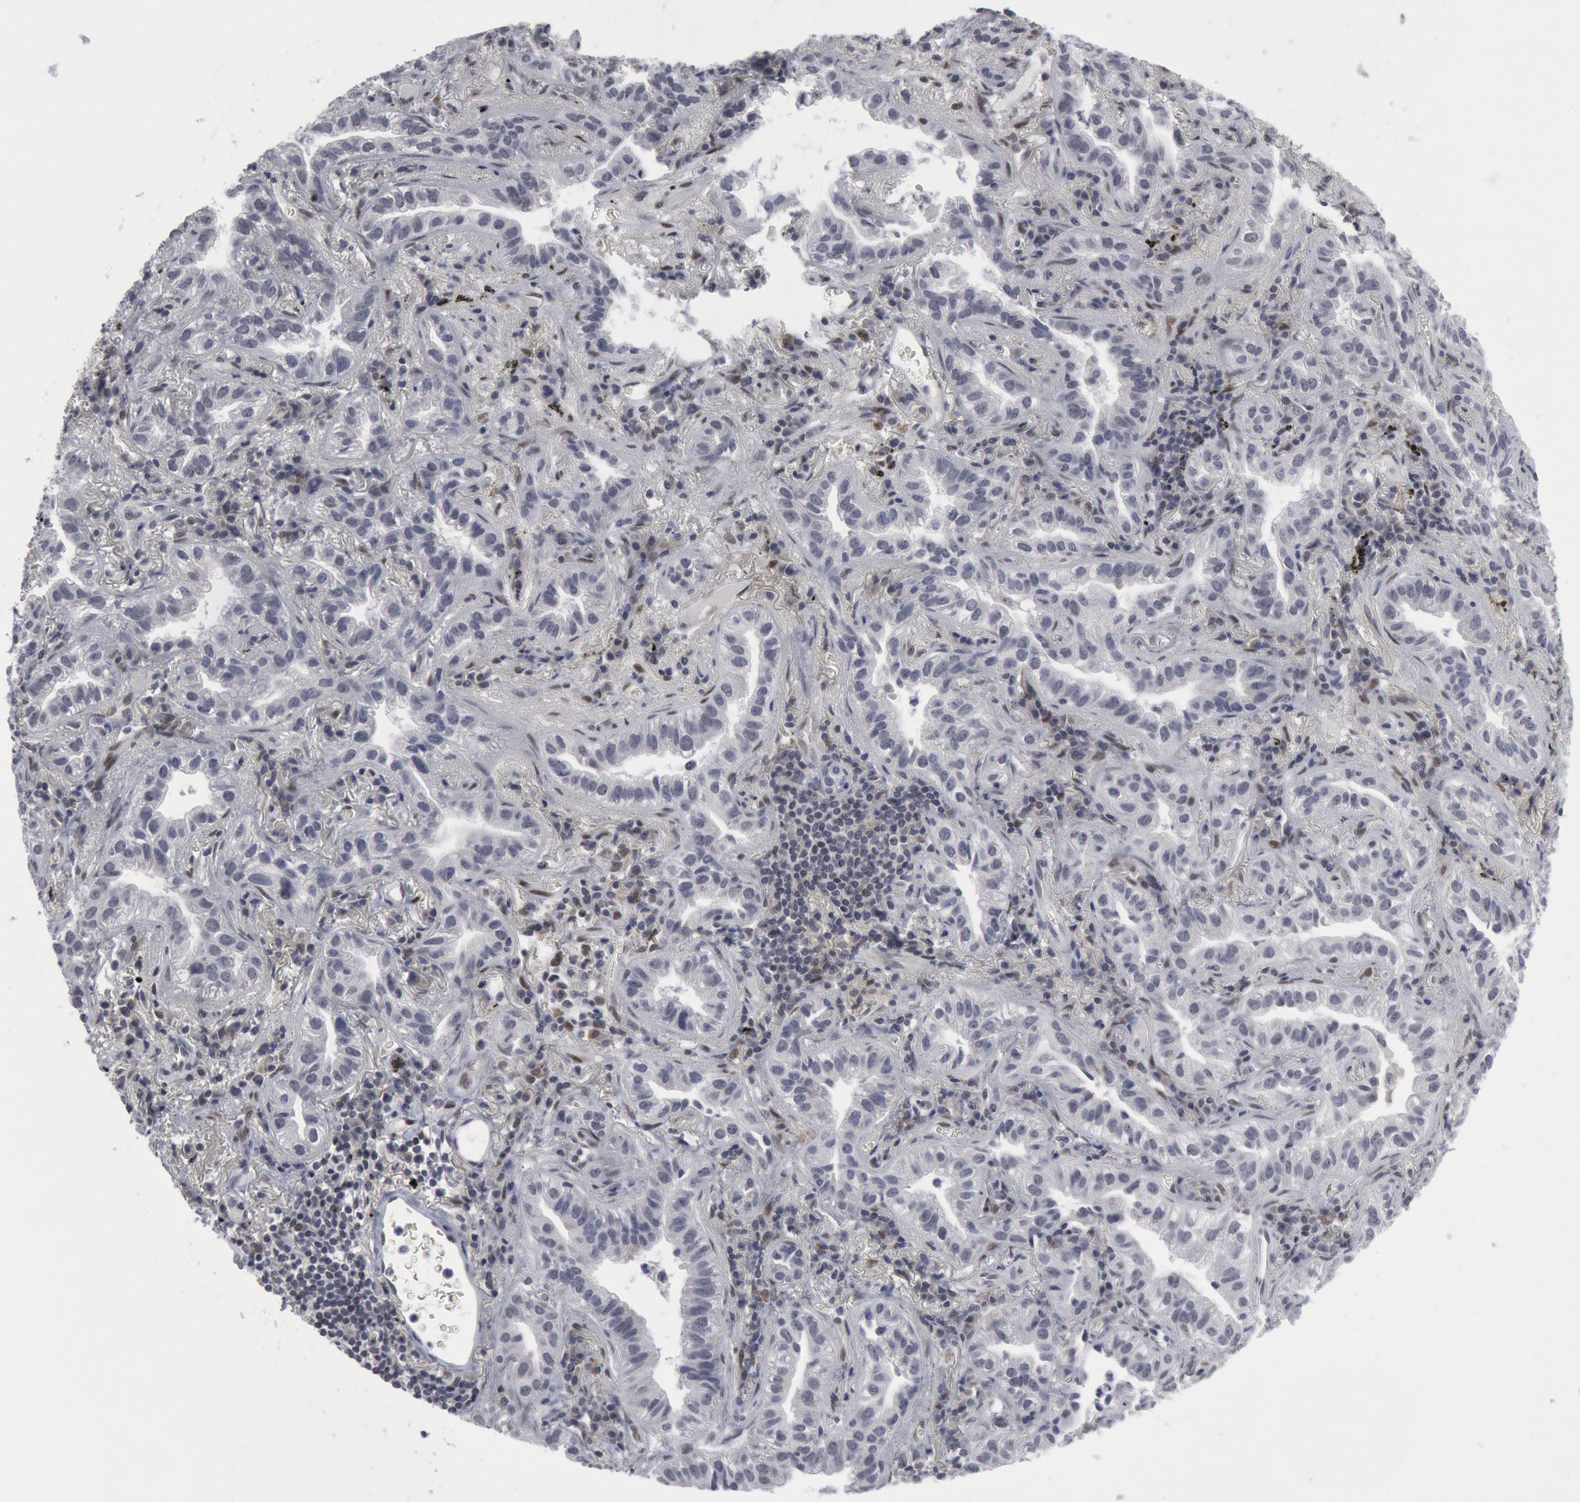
{"staining": {"intensity": "negative", "quantity": "none", "location": "none"}, "tissue": "lung cancer", "cell_type": "Tumor cells", "image_type": "cancer", "snomed": [{"axis": "morphology", "description": "Adenocarcinoma, NOS"}, {"axis": "topography", "description": "Lung"}], "caption": "Tumor cells are negative for brown protein staining in lung cancer.", "gene": "FOXO1", "patient": {"sex": "female", "age": 50}}